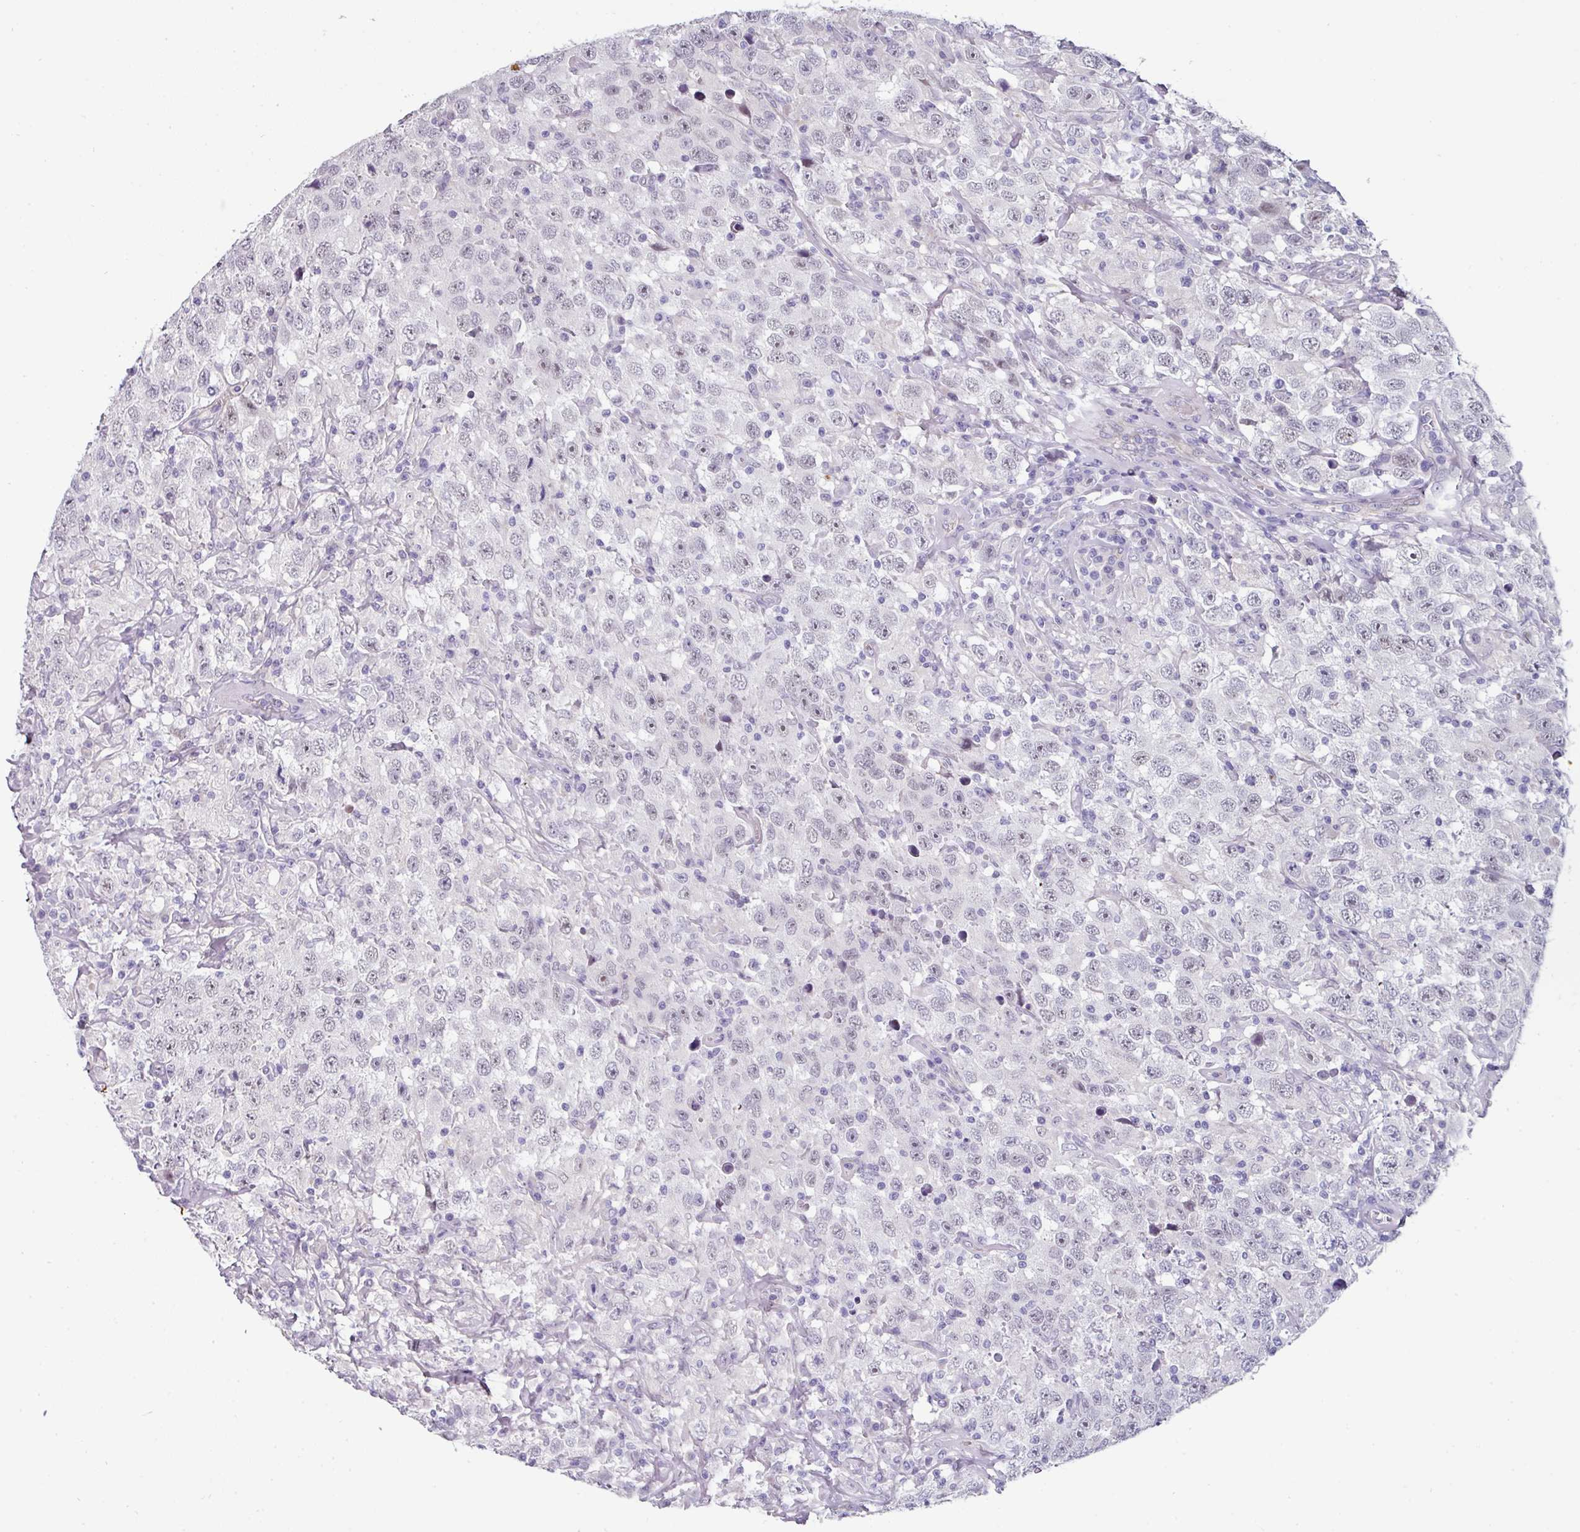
{"staining": {"intensity": "weak", "quantity": "<25%", "location": "nuclear"}, "tissue": "testis cancer", "cell_type": "Tumor cells", "image_type": "cancer", "snomed": [{"axis": "morphology", "description": "Seminoma, NOS"}, {"axis": "topography", "description": "Testis"}], "caption": "This is an immunohistochemistry photomicrograph of human testis cancer (seminoma). There is no positivity in tumor cells.", "gene": "EYA3", "patient": {"sex": "male", "age": 41}}